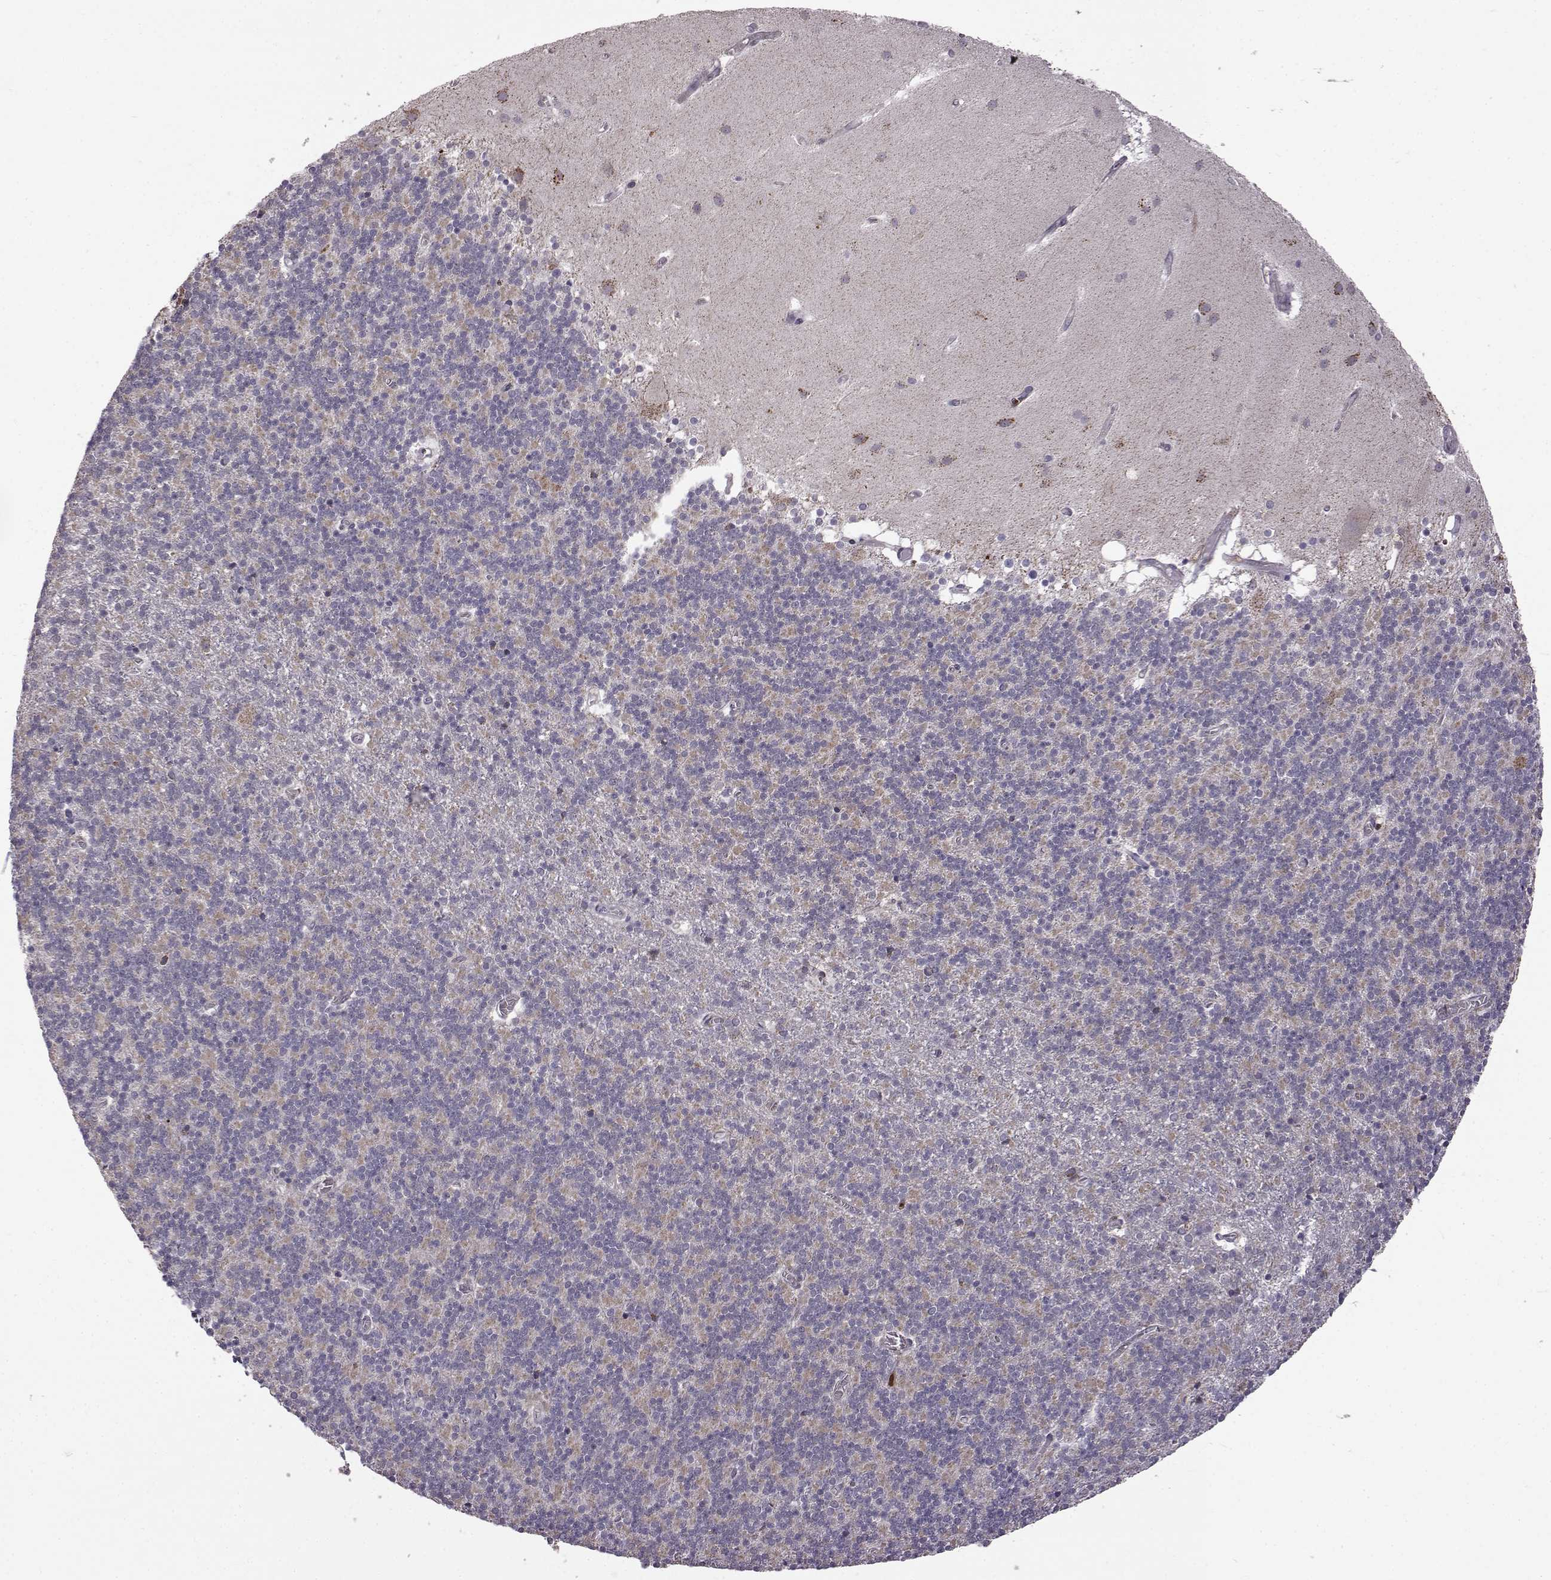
{"staining": {"intensity": "negative", "quantity": "none", "location": "none"}, "tissue": "cerebellum", "cell_type": "Cells in granular layer", "image_type": "normal", "snomed": [{"axis": "morphology", "description": "Normal tissue, NOS"}, {"axis": "topography", "description": "Cerebellum"}], "caption": "Cells in granular layer are negative for brown protein staining in benign cerebellum. (DAB (3,3'-diaminobenzidine) immunohistochemistry, high magnification).", "gene": "DOK2", "patient": {"sex": "male", "age": 70}}